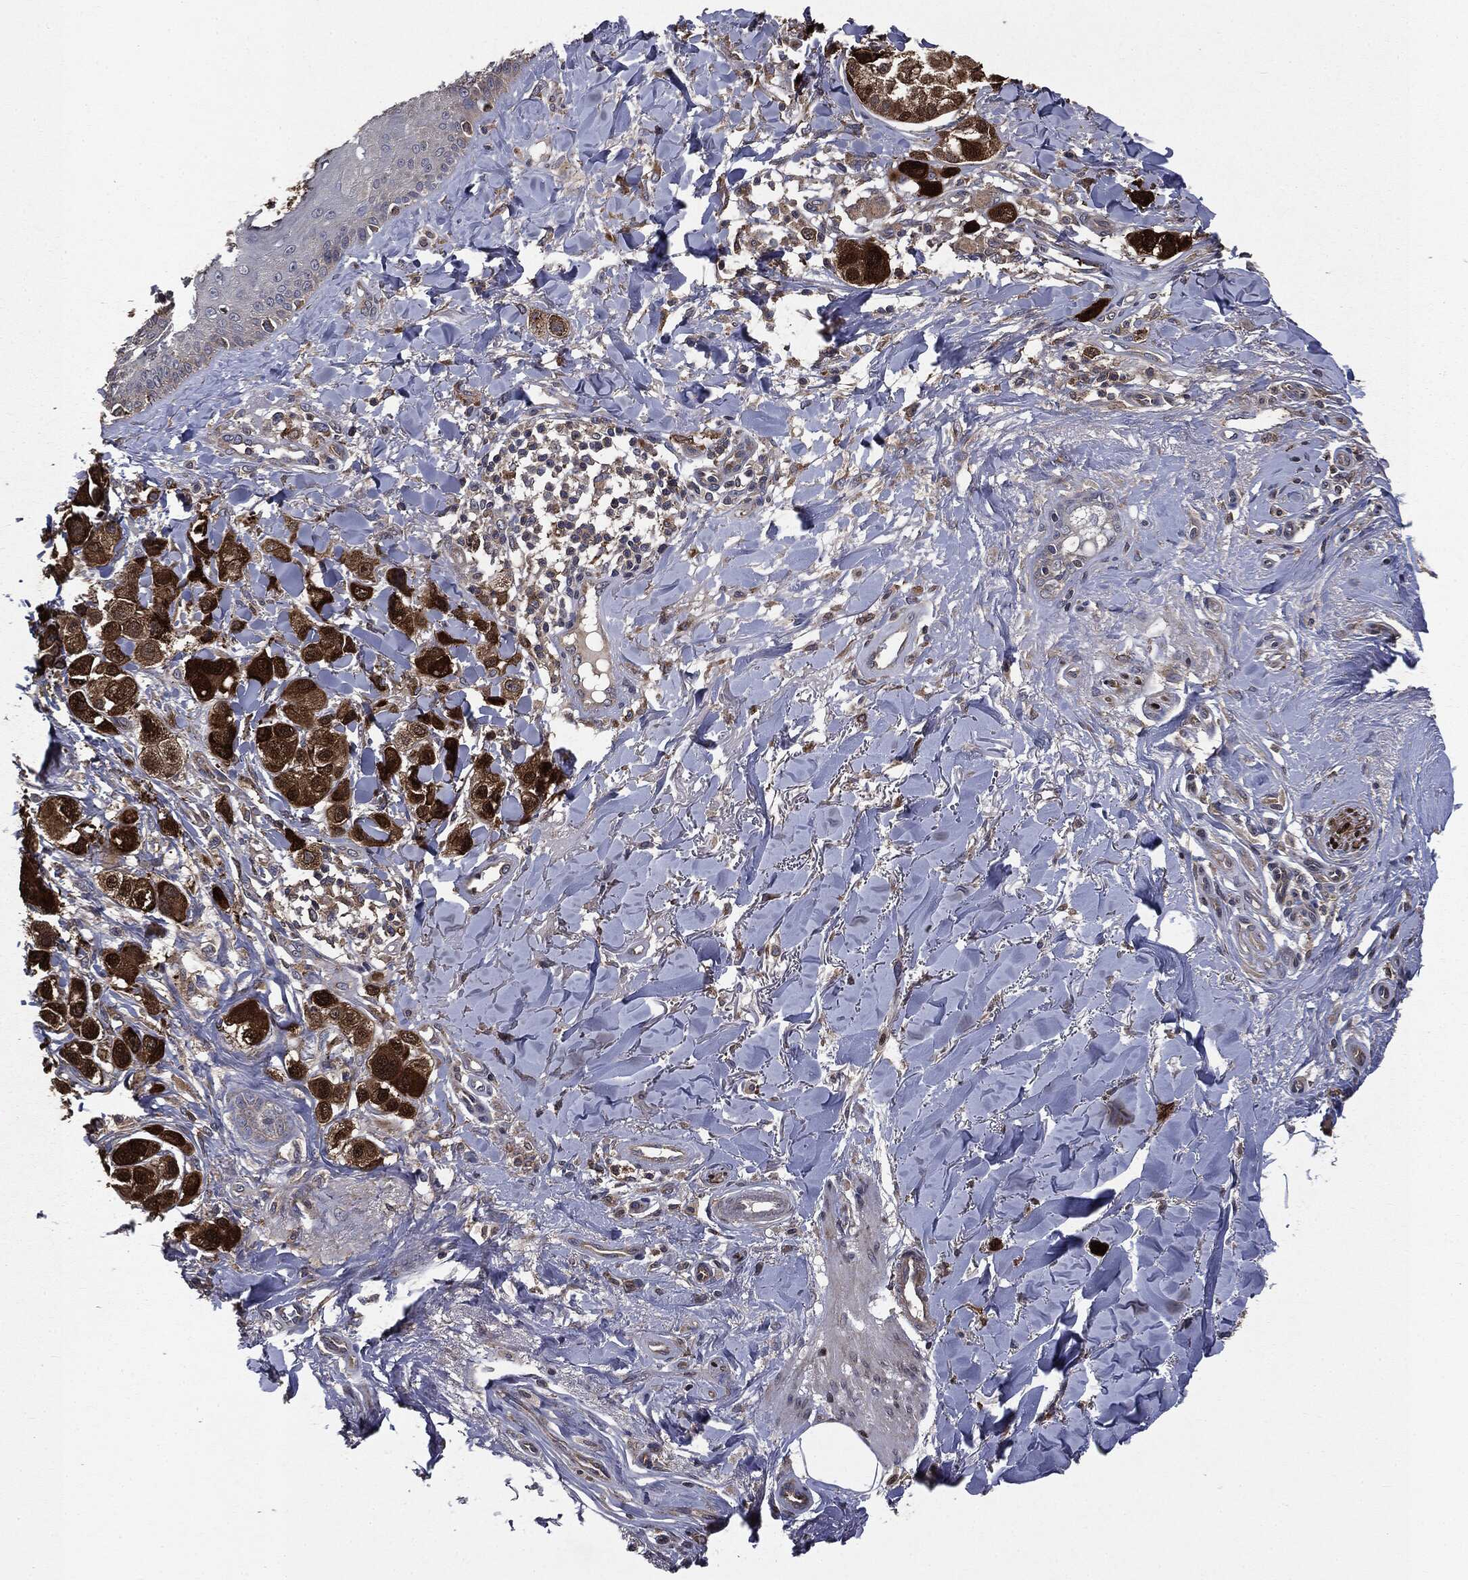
{"staining": {"intensity": "strong", "quantity": ">75%", "location": "cytoplasmic/membranous"}, "tissue": "melanoma", "cell_type": "Tumor cells", "image_type": "cancer", "snomed": [{"axis": "morphology", "description": "Malignant melanoma, NOS"}, {"axis": "topography", "description": "Skin"}], "caption": "Immunohistochemistry micrograph of neoplastic tissue: human malignant melanoma stained using immunohistochemistry exhibits high levels of strong protein expression localized specifically in the cytoplasmic/membranous of tumor cells, appearing as a cytoplasmic/membranous brown color.", "gene": "PLOD3", "patient": {"sex": "male", "age": 57}}